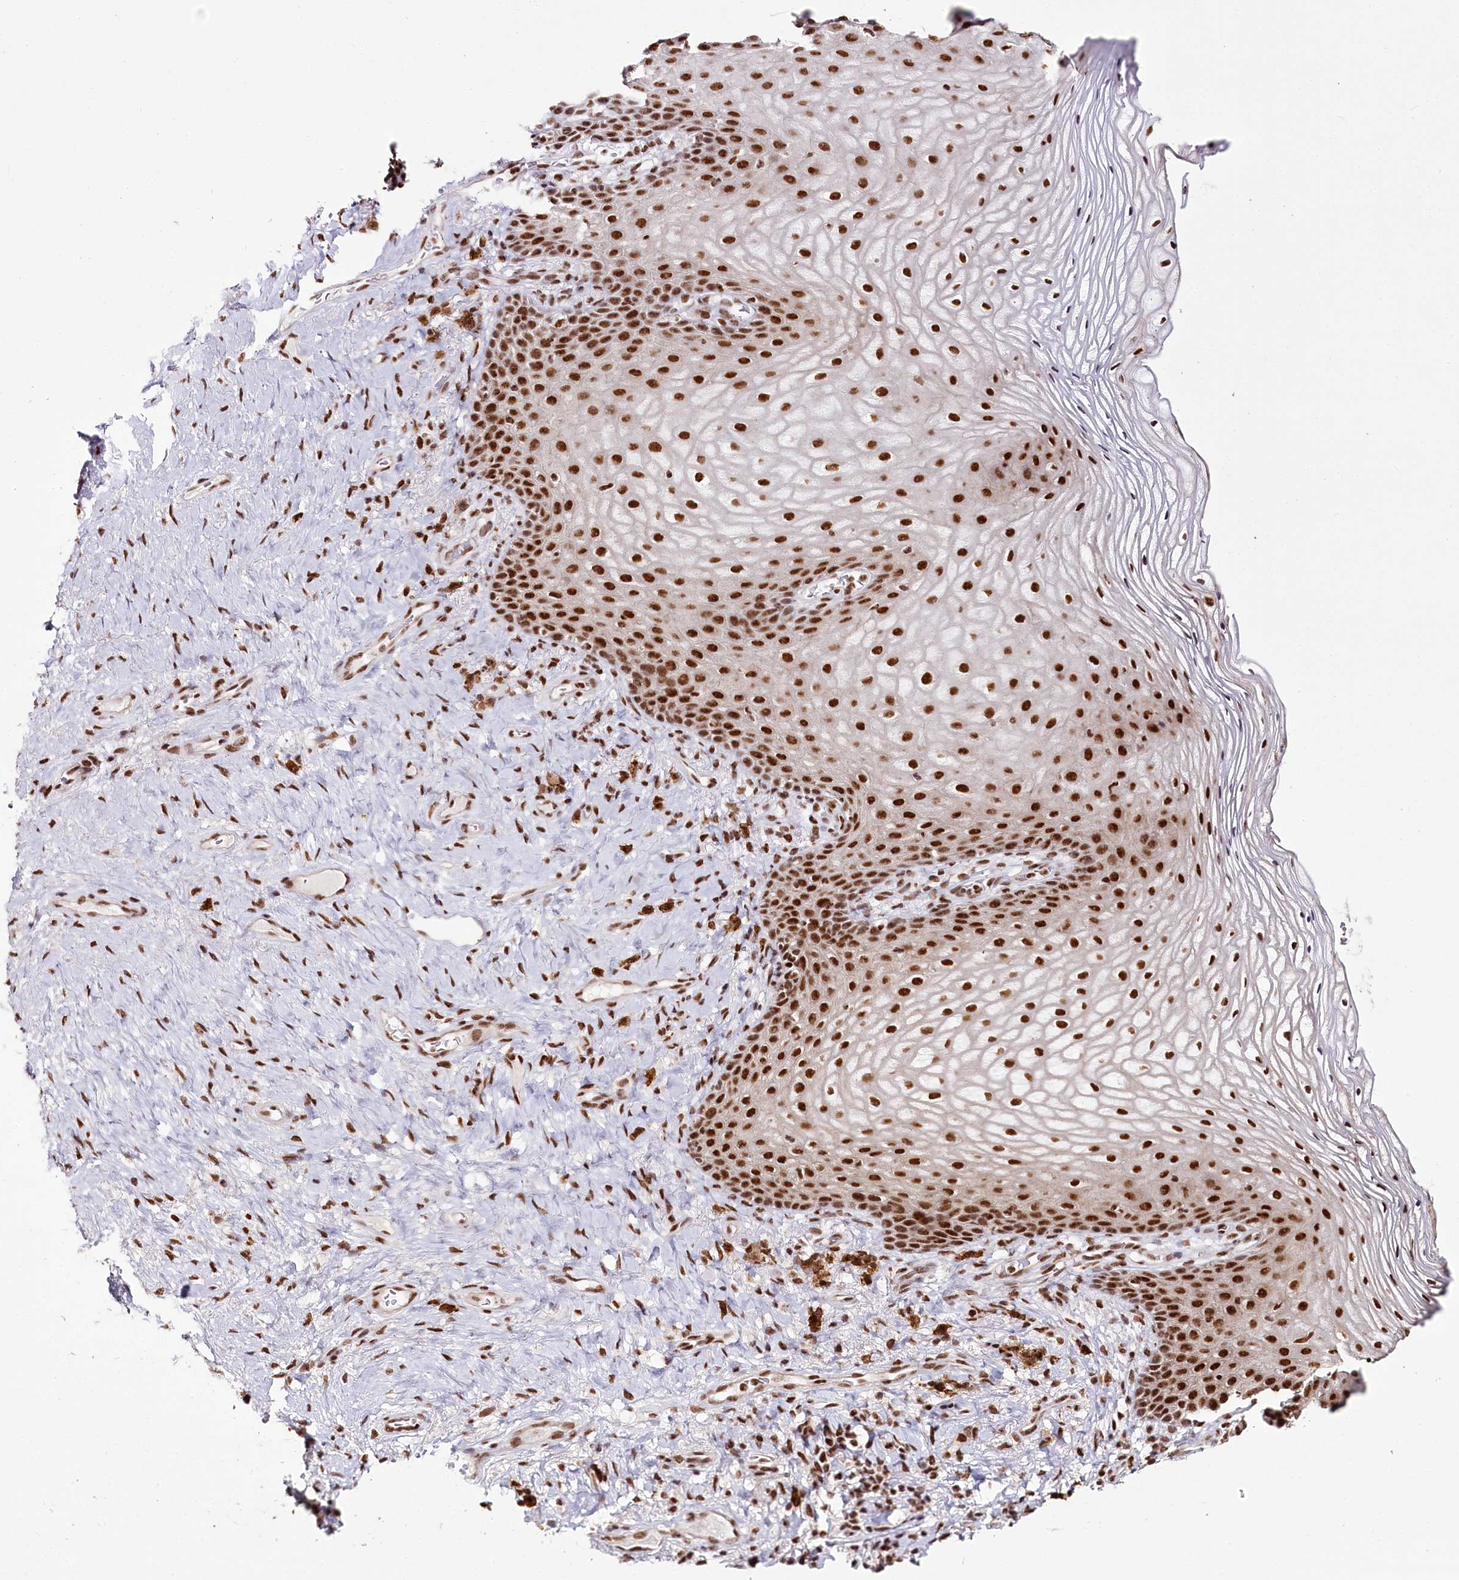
{"staining": {"intensity": "strong", "quantity": ">75%", "location": "nuclear"}, "tissue": "vagina", "cell_type": "Squamous epithelial cells", "image_type": "normal", "snomed": [{"axis": "morphology", "description": "Normal tissue, NOS"}, {"axis": "topography", "description": "Vagina"}], "caption": "An IHC image of unremarkable tissue is shown. Protein staining in brown shows strong nuclear positivity in vagina within squamous epithelial cells.", "gene": "SMARCE1", "patient": {"sex": "female", "age": 60}}